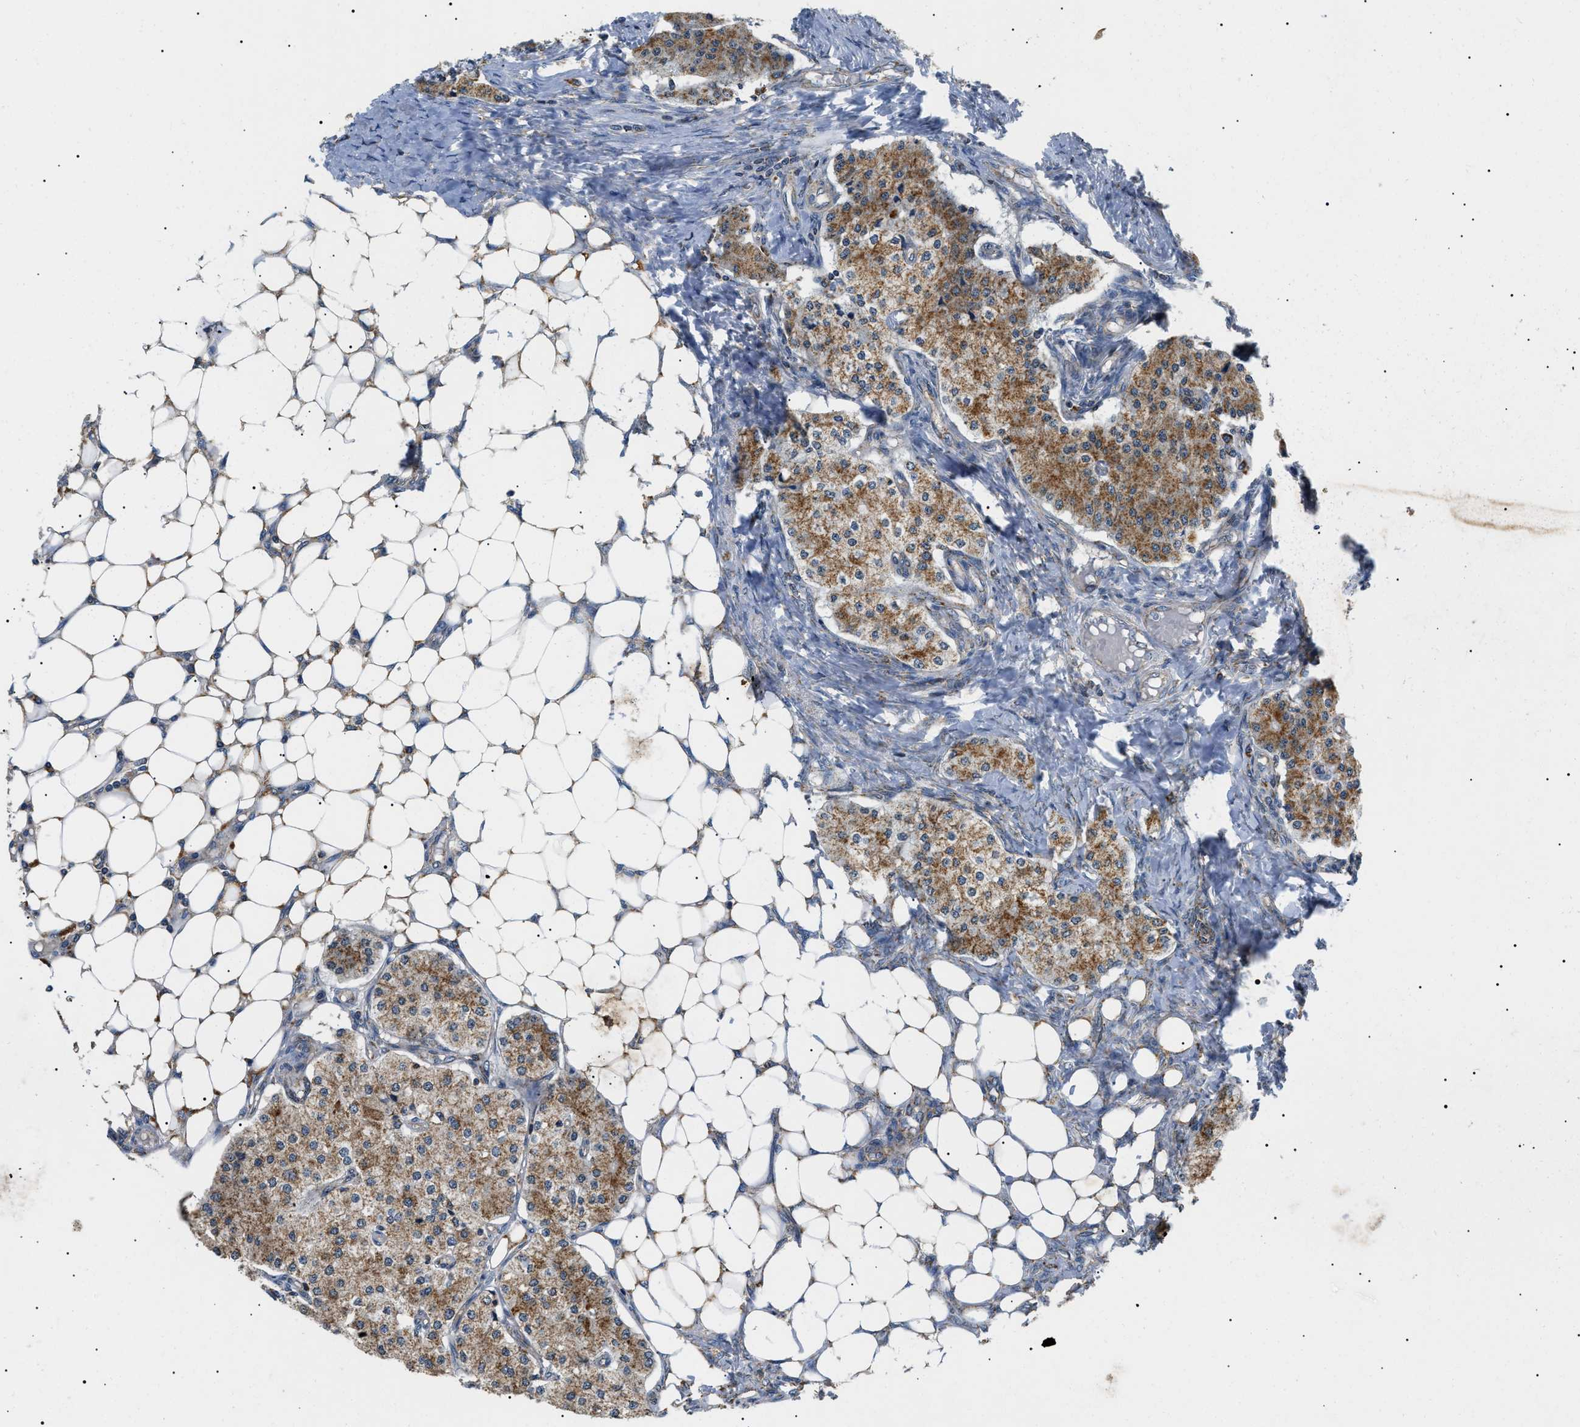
{"staining": {"intensity": "moderate", "quantity": ">75%", "location": "cytoplasmic/membranous"}, "tissue": "carcinoid", "cell_type": "Tumor cells", "image_type": "cancer", "snomed": [{"axis": "morphology", "description": "Carcinoid, malignant, NOS"}, {"axis": "topography", "description": "Colon"}], "caption": "Moderate cytoplasmic/membranous positivity is seen in about >75% of tumor cells in carcinoid.", "gene": "TOMM6", "patient": {"sex": "female", "age": 52}}